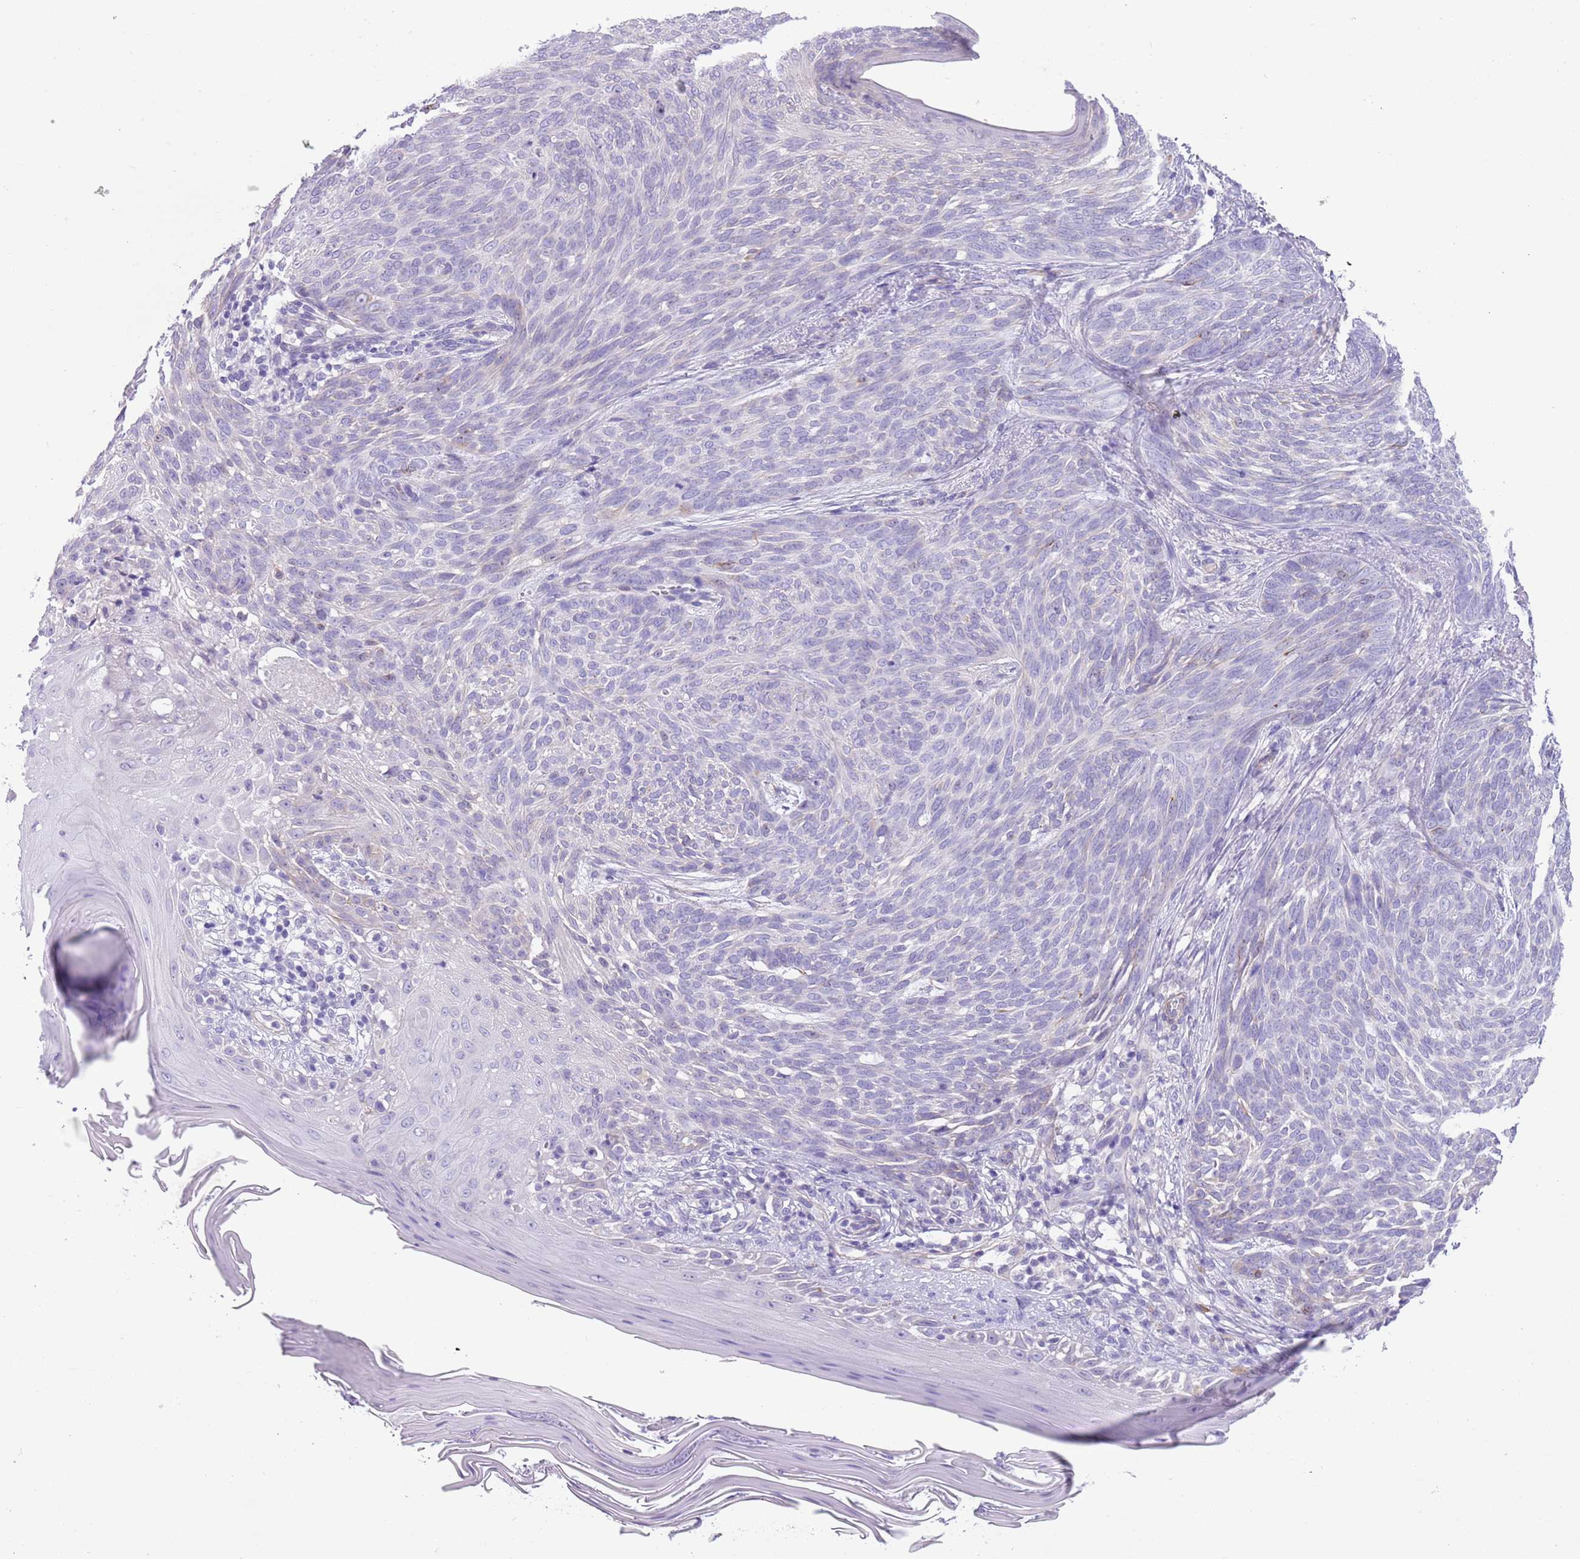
{"staining": {"intensity": "negative", "quantity": "none", "location": "none"}, "tissue": "skin cancer", "cell_type": "Tumor cells", "image_type": "cancer", "snomed": [{"axis": "morphology", "description": "Basal cell carcinoma"}, {"axis": "topography", "description": "Skin"}], "caption": "A high-resolution histopathology image shows IHC staining of basal cell carcinoma (skin), which exhibits no significant expression in tumor cells. (DAB IHC, high magnification).", "gene": "TSGA13", "patient": {"sex": "female", "age": 86}}